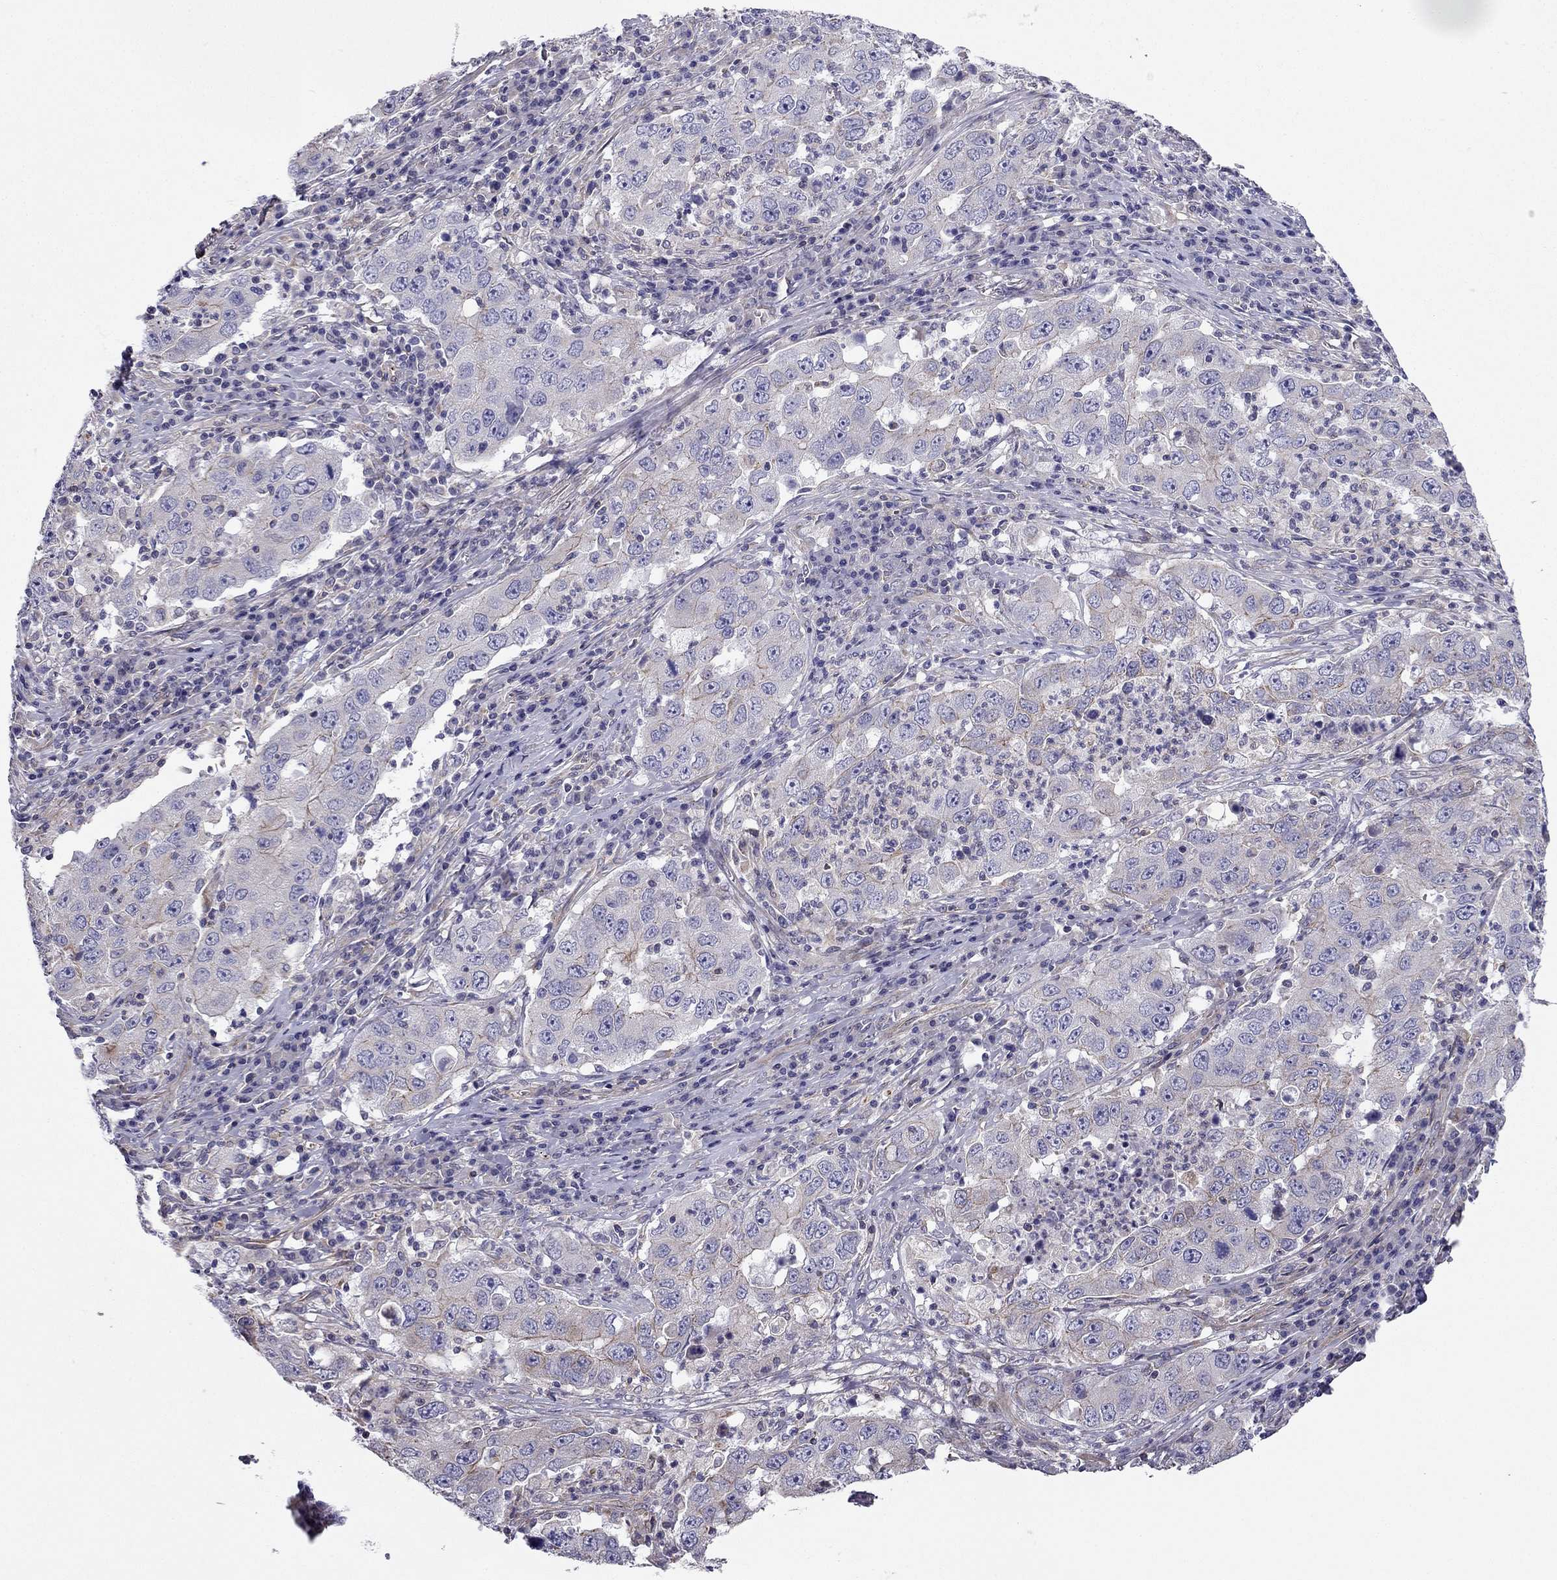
{"staining": {"intensity": "moderate", "quantity": "<25%", "location": "cytoplasmic/membranous"}, "tissue": "lung cancer", "cell_type": "Tumor cells", "image_type": "cancer", "snomed": [{"axis": "morphology", "description": "Adenocarcinoma, NOS"}, {"axis": "topography", "description": "Lung"}], "caption": "Adenocarcinoma (lung) tissue shows moderate cytoplasmic/membranous expression in approximately <25% of tumor cells", "gene": "ENOX1", "patient": {"sex": "male", "age": 73}}